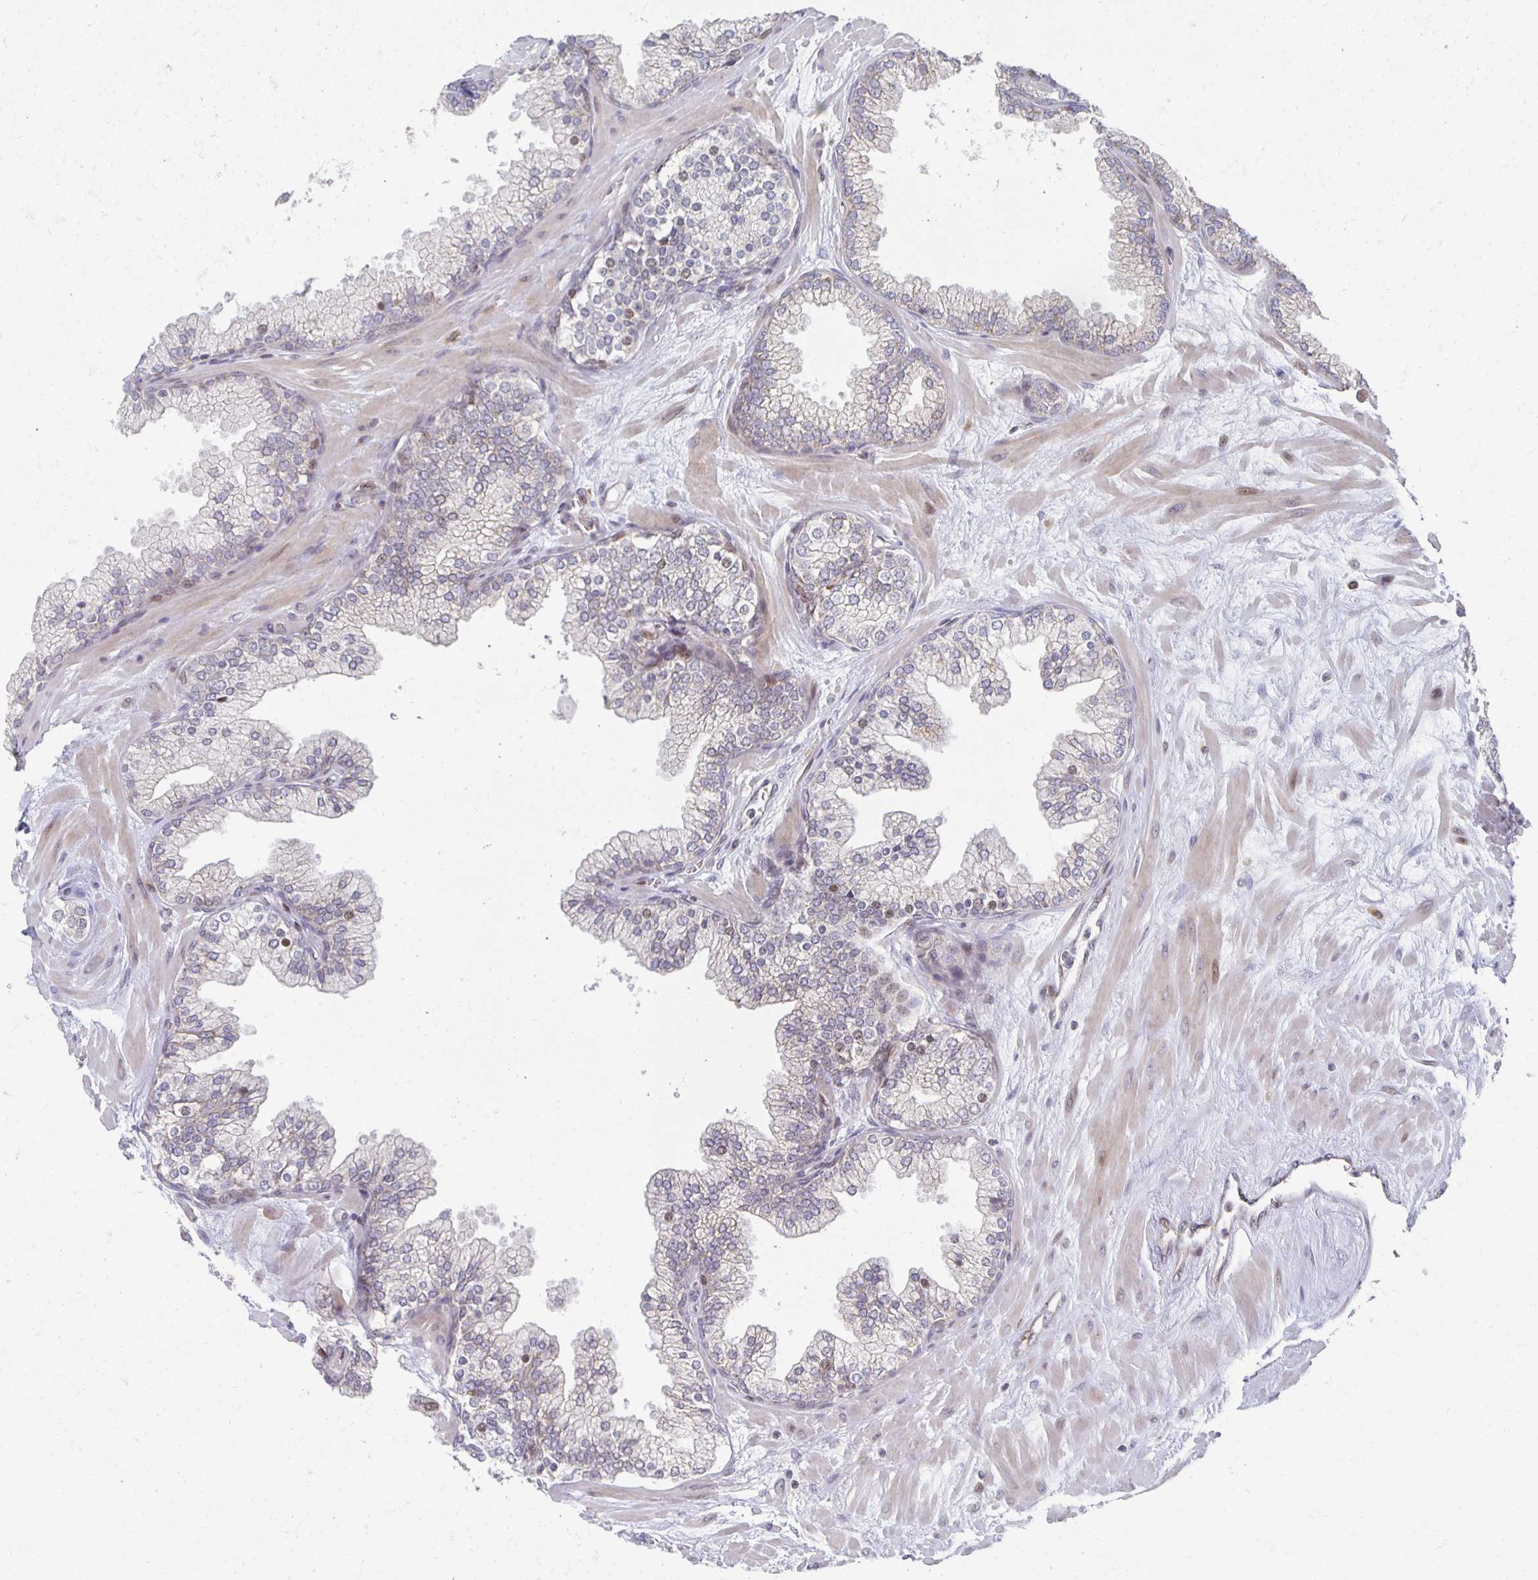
{"staining": {"intensity": "weak", "quantity": "<25%", "location": "cytoplasmic/membranous,nuclear"}, "tissue": "prostate", "cell_type": "Glandular cells", "image_type": "normal", "snomed": [{"axis": "morphology", "description": "Normal tissue, NOS"}, {"axis": "topography", "description": "Prostate"}, {"axis": "topography", "description": "Peripheral nerve tissue"}], "caption": "High power microscopy histopathology image of an immunohistochemistry micrograph of normal prostate, revealing no significant staining in glandular cells.", "gene": "HCFC1R1", "patient": {"sex": "male", "age": 61}}